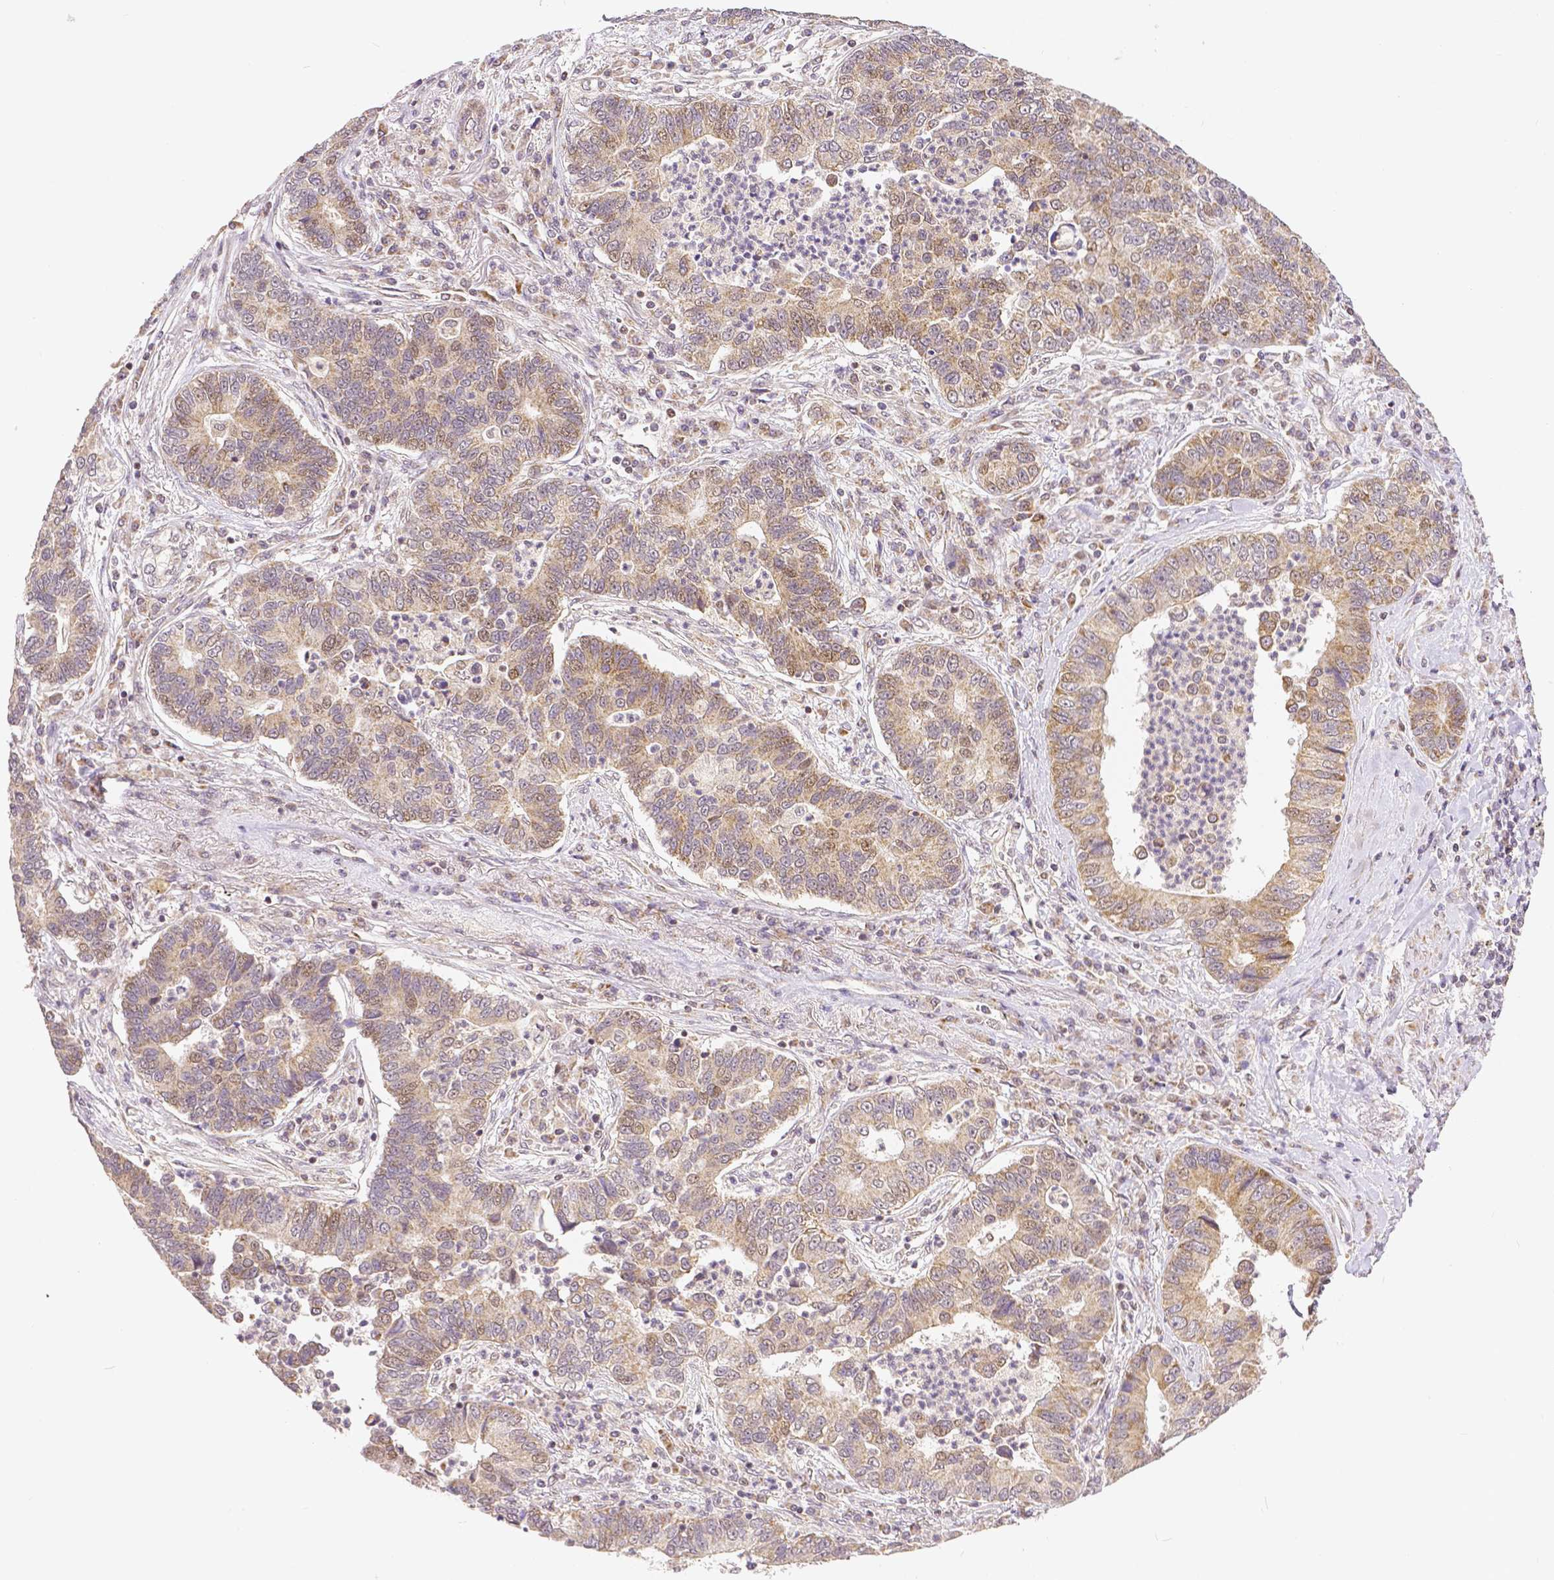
{"staining": {"intensity": "weak", "quantity": "25%-75%", "location": "cytoplasmic/membranous,nuclear"}, "tissue": "lung cancer", "cell_type": "Tumor cells", "image_type": "cancer", "snomed": [{"axis": "morphology", "description": "Adenocarcinoma, NOS"}, {"axis": "topography", "description": "Lung"}], "caption": "This micrograph shows immunohistochemistry (IHC) staining of adenocarcinoma (lung), with low weak cytoplasmic/membranous and nuclear expression in about 25%-75% of tumor cells.", "gene": "RHOT1", "patient": {"sex": "female", "age": 57}}